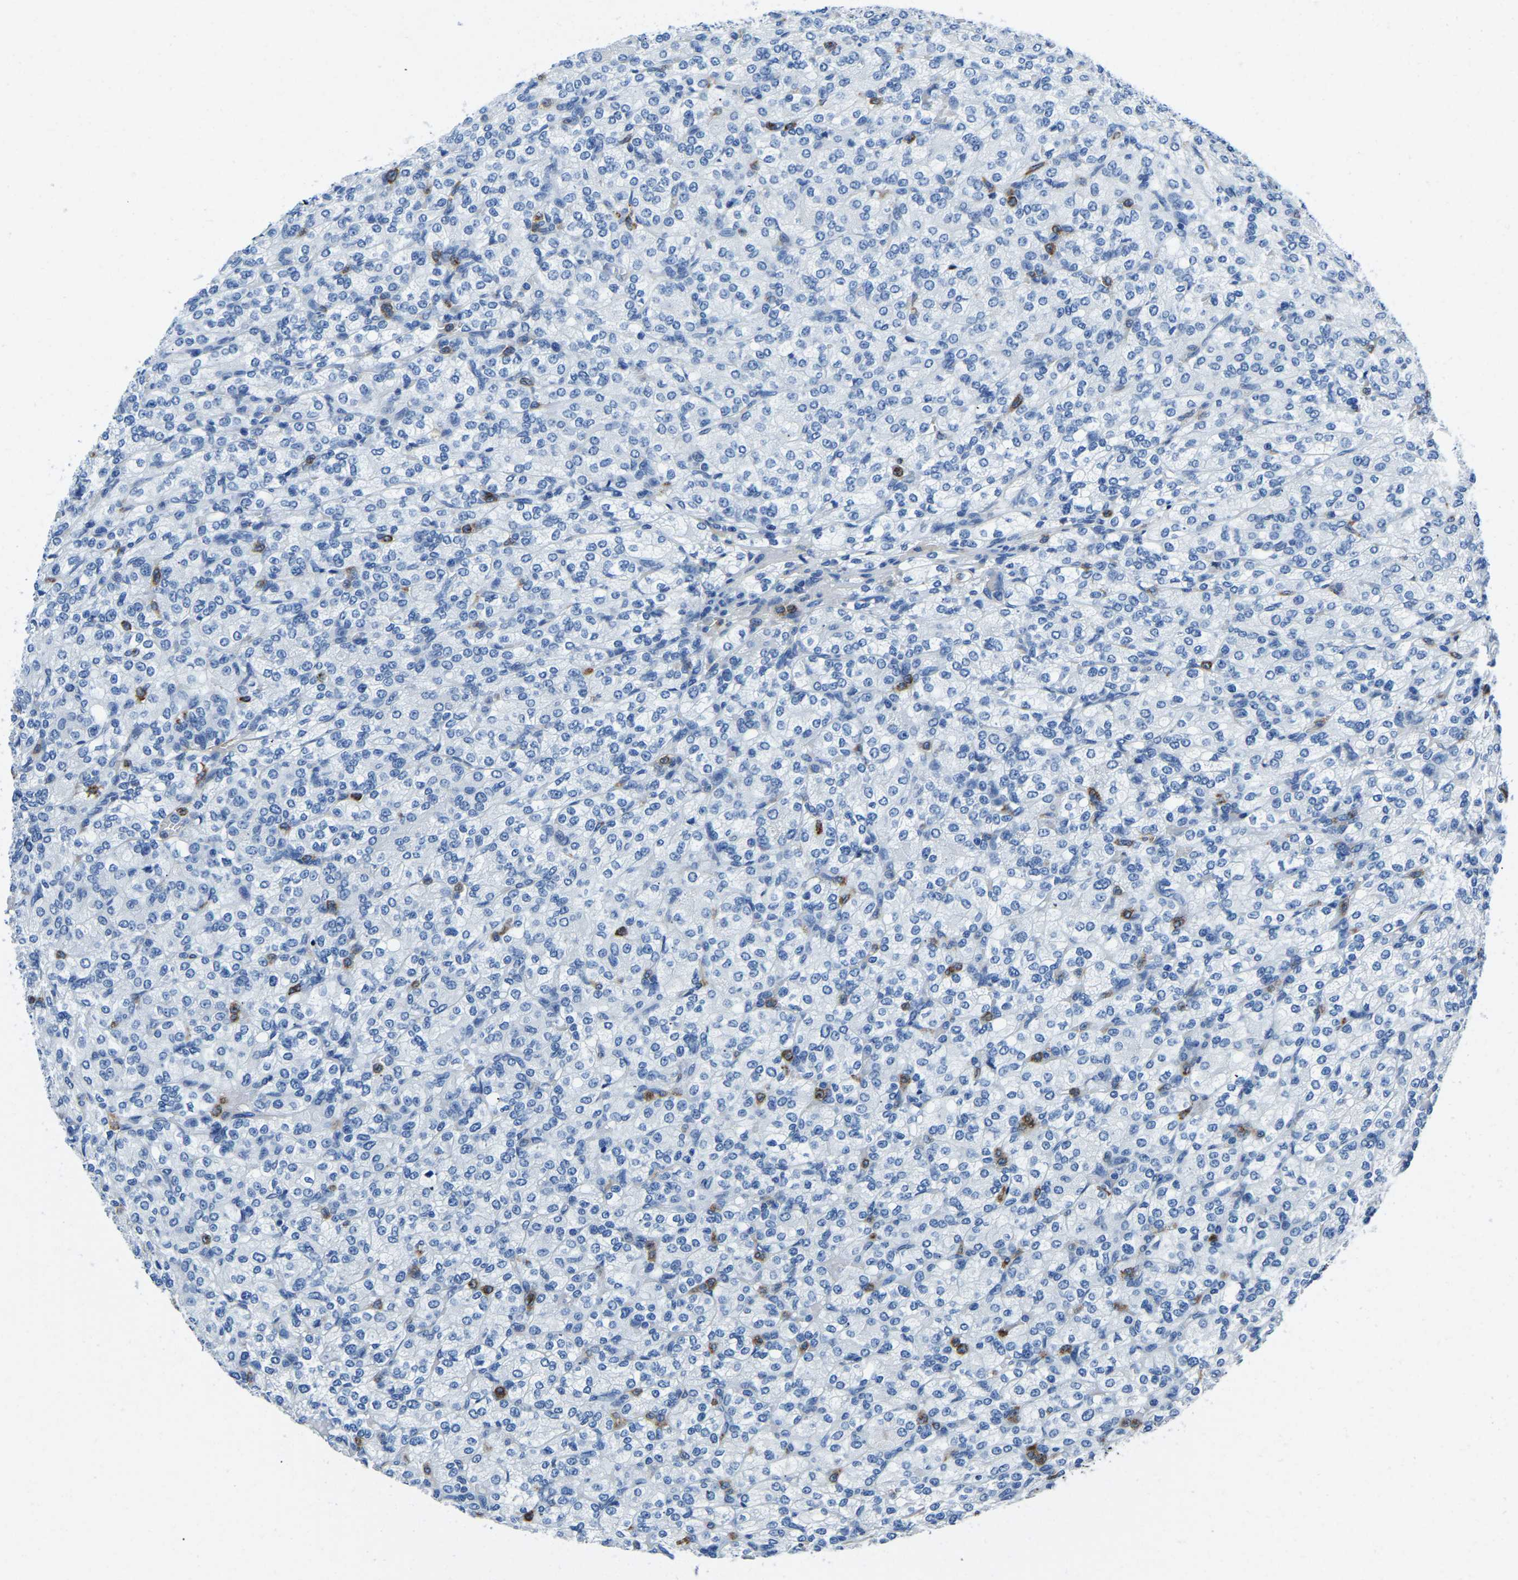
{"staining": {"intensity": "negative", "quantity": "none", "location": "none"}, "tissue": "renal cancer", "cell_type": "Tumor cells", "image_type": "cancer", "snomed": [{"axis": "morphology", "description": "Adenocarcinoma, NOS"}, {"axis": "topography", "description": "Kidney"}], "caption": "Image shows no significant protein staining in tumor cells of renal adenocarcinoma. Nuclei are stained in blue.", "gene": "MS4A3", "patient": {"sex": "male", "age": 77}}